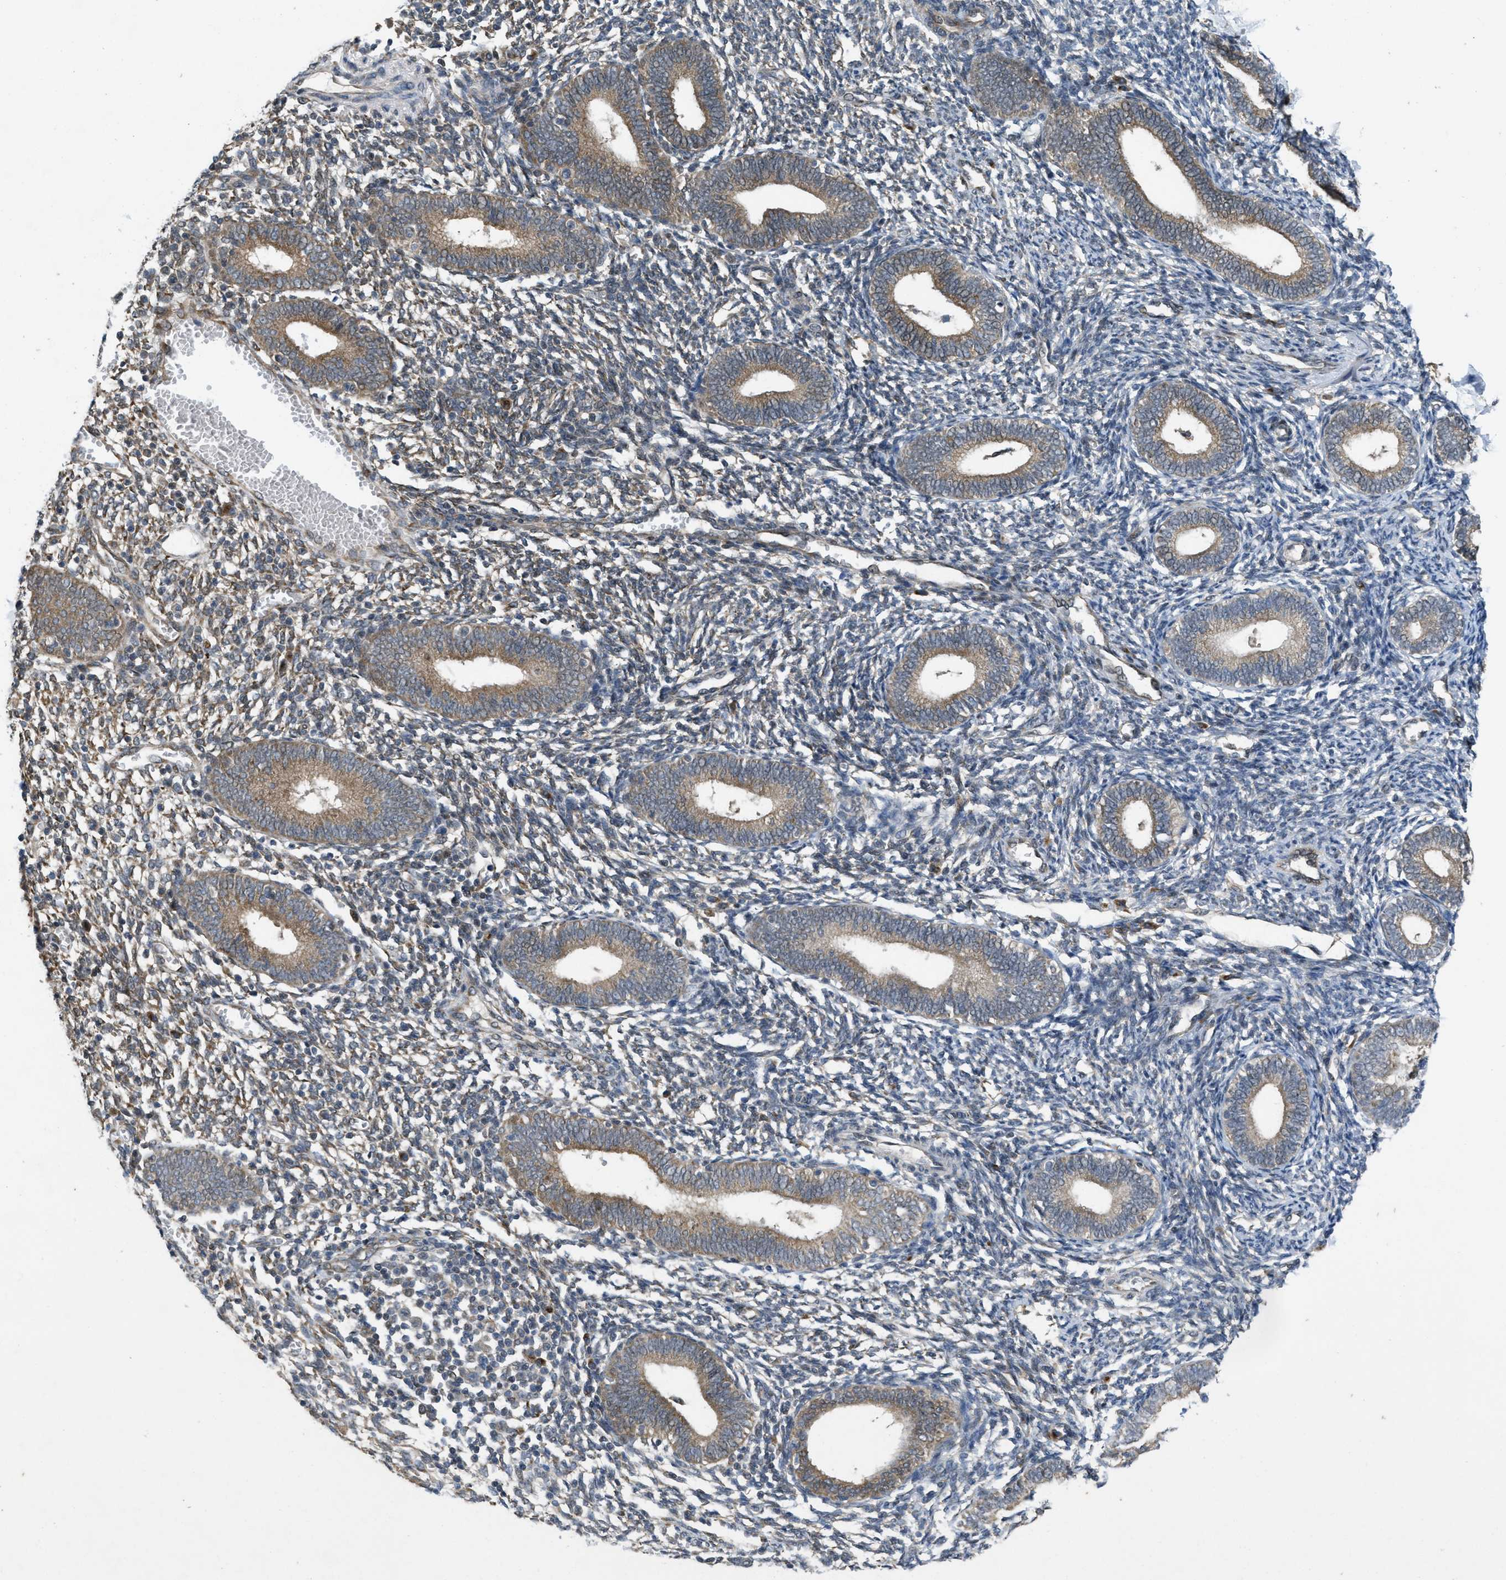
{"staining": {"intensity": "negative", "quantity": "none", "location": "none"}, "tissue": "endometrium", "cell_type": "Cells in endometrial stroma", "image_type": "normal", "snomed": [{"axis": "morphology", "description": "Normal tissue, NOS"}, {"axis": "topography", "description": "Endometrium"}], "caption": "Endometrium stained for a protein using immunohistochemistry reveals no expression cells in endometrial stroma.", "gene": "IFNLR1", "patient": {"sex": "female", "age": 41}}